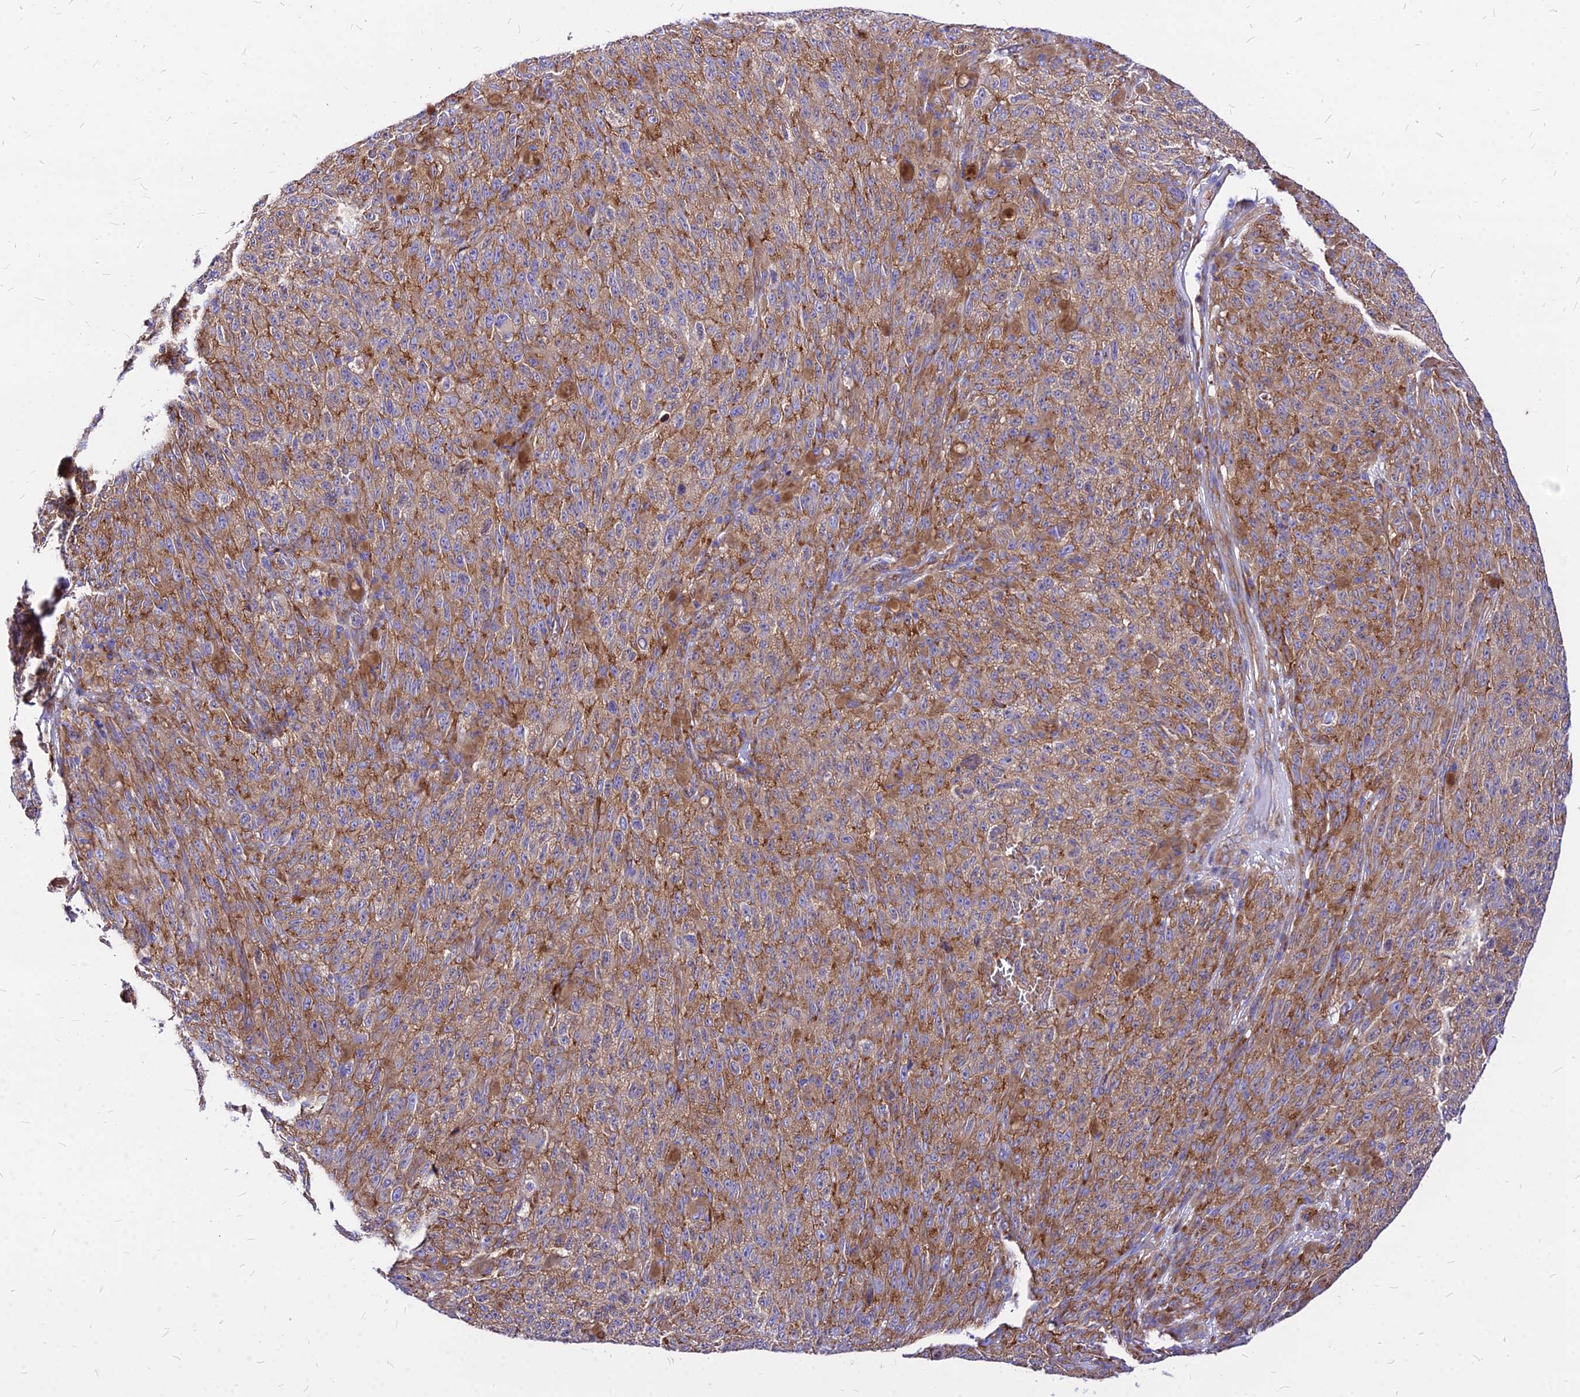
{"staining": {"intensity": "moderate", "quantity": ">75%", "location": "cytoplasmic/membranous"}, "tissue": "melanoma", "cell_type": "Tumor cells", "image_type": "cancer", "snomed": [{"axis": "morphology", "description": "Malignant melanoma, NOS"}, {"axis": "topography", "description": "Skin"}], "caption": "Human malignant melanoma stained with a protein marker reveals moderate staining in tumor cells.", "gene": "RPL19", "patient": {"sex": "female", "age": 82}}